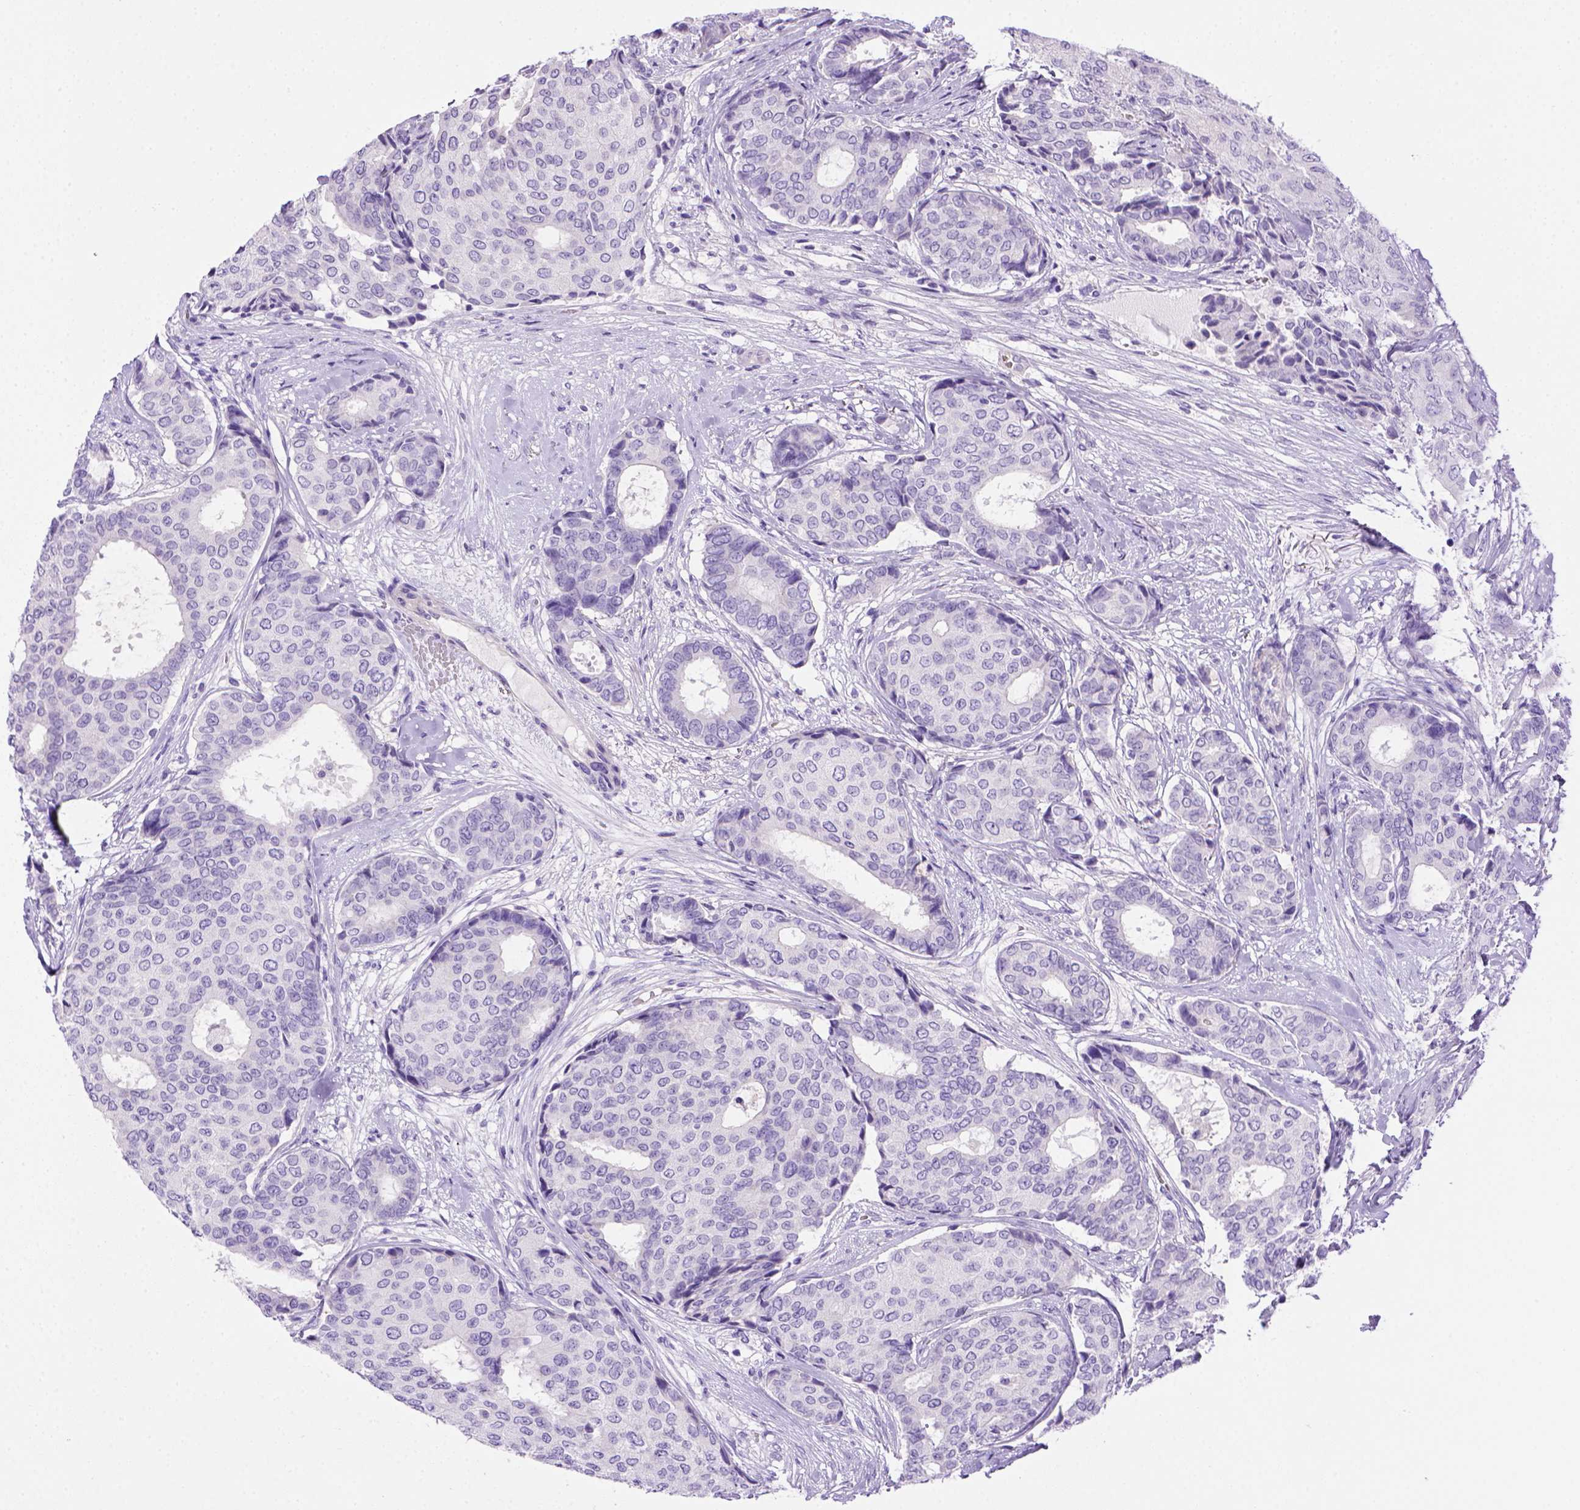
{"staining": {"intensity": "negative", "quantity": "none", "location": "none"}, "tissue": "breast cancer", "cell_type": "Tumor cells", "image_type": "cancer", "snomed": [{"axis": "morphology", "description": "Duct carcinoma"}, {"axis": "topography", "description": "Breast"}], "caption": "The histopathology image exhibits no significant positivity in tumor cells of breast cancer.", "gene": "BAAT", "patient": {"sex": "female", "age": 75}}